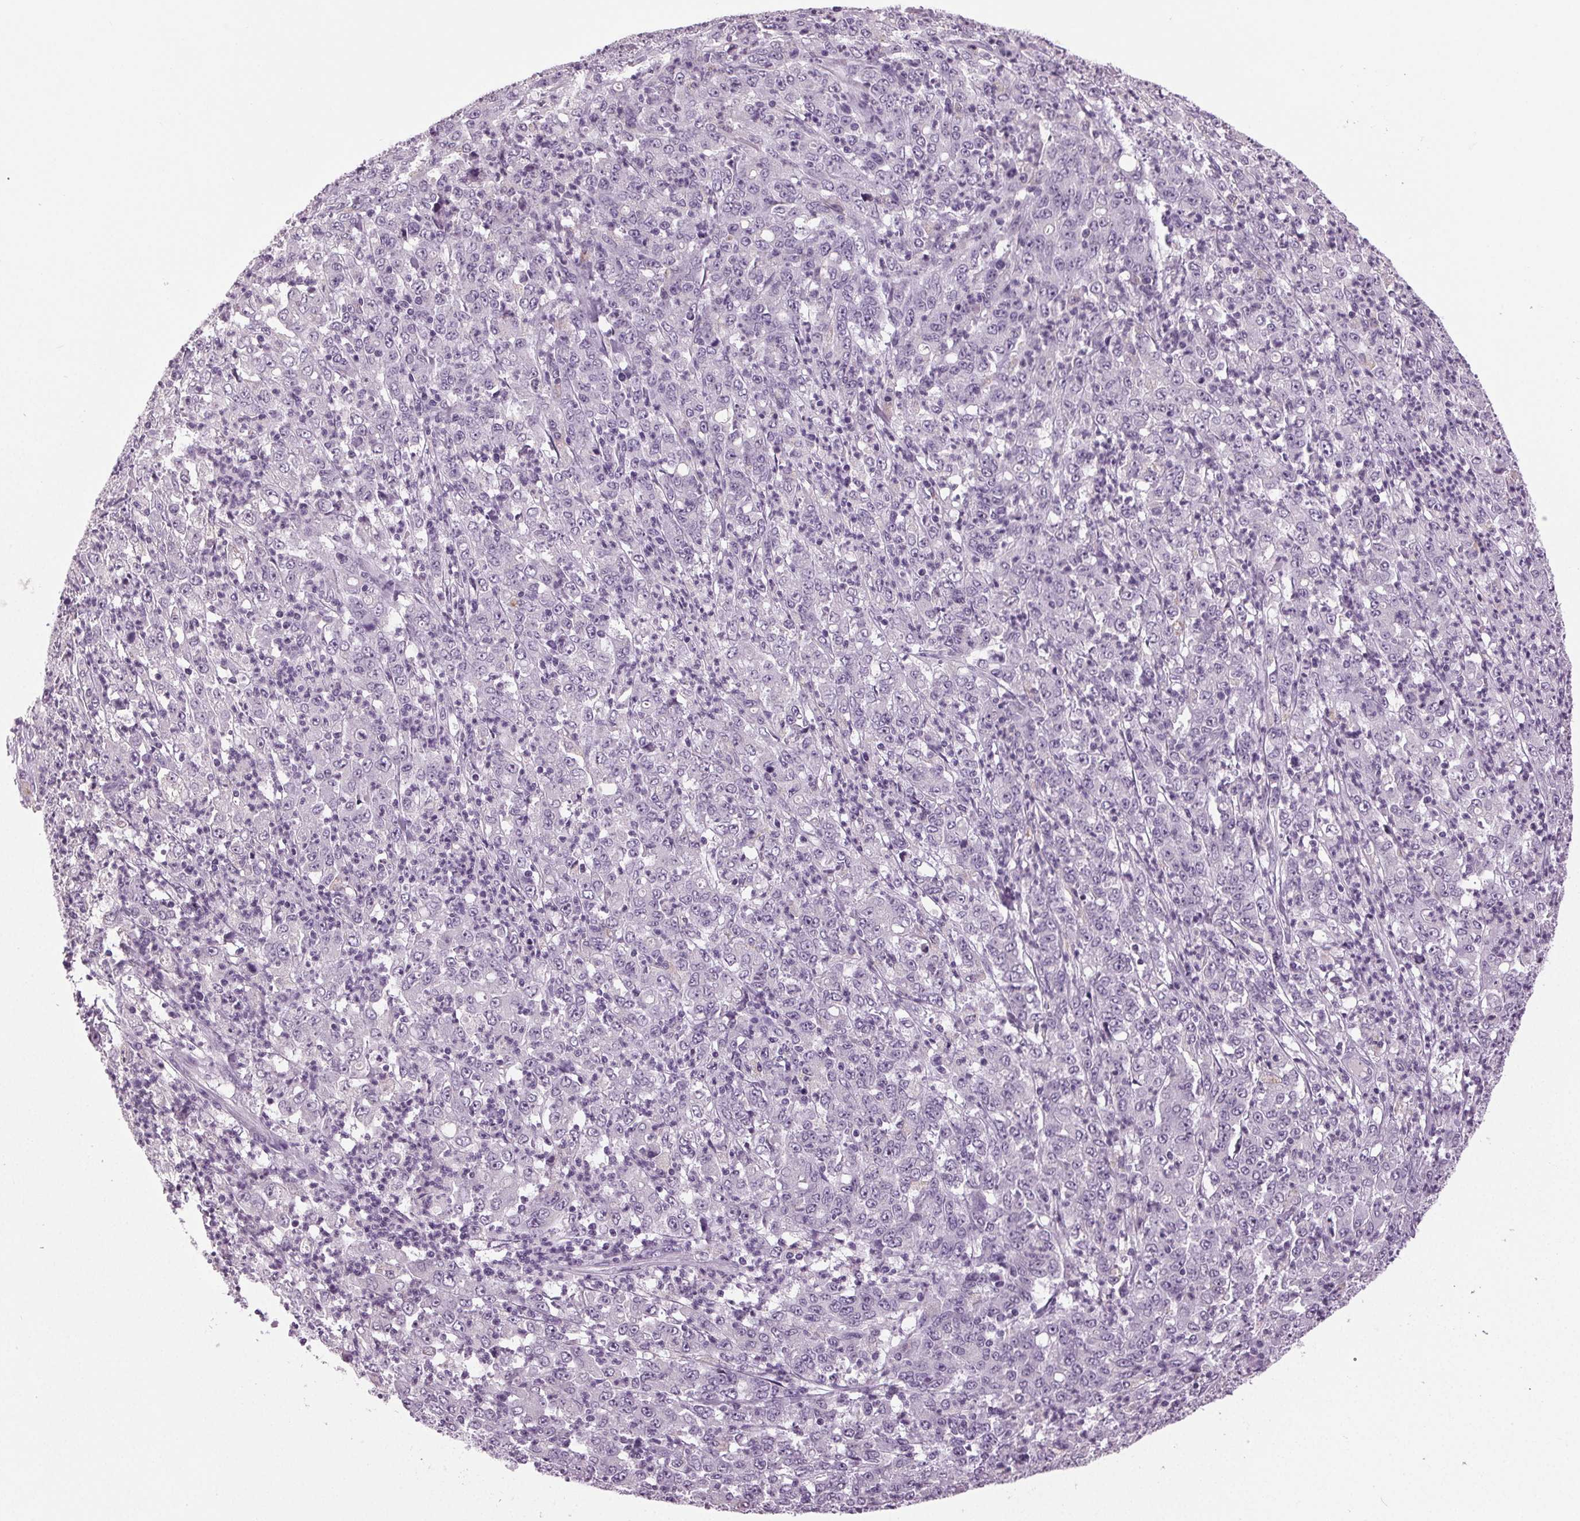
{"staining": {"intensity": "negative", "quantity": "none", "location": "none"}, "tissue": "stomach cancer", "cell_type": "Tumor cells", "image_type": "cancer", "snomed": [{"axis": "morphology", "description": "Adenocarcinoma, NOS"}, {"axis": "topography", "description": "Stomach, lower"}], "caption": "The photomicrograph displays no significant expression in tumor cells of stomach cancer. (DAB (3,3'-diaminobenzidine) immunohistochemistry visualized using brightfield microscopy, high magnification).", "gene": "DNAH12", "patient": {"sex": "female", "age": 71}}